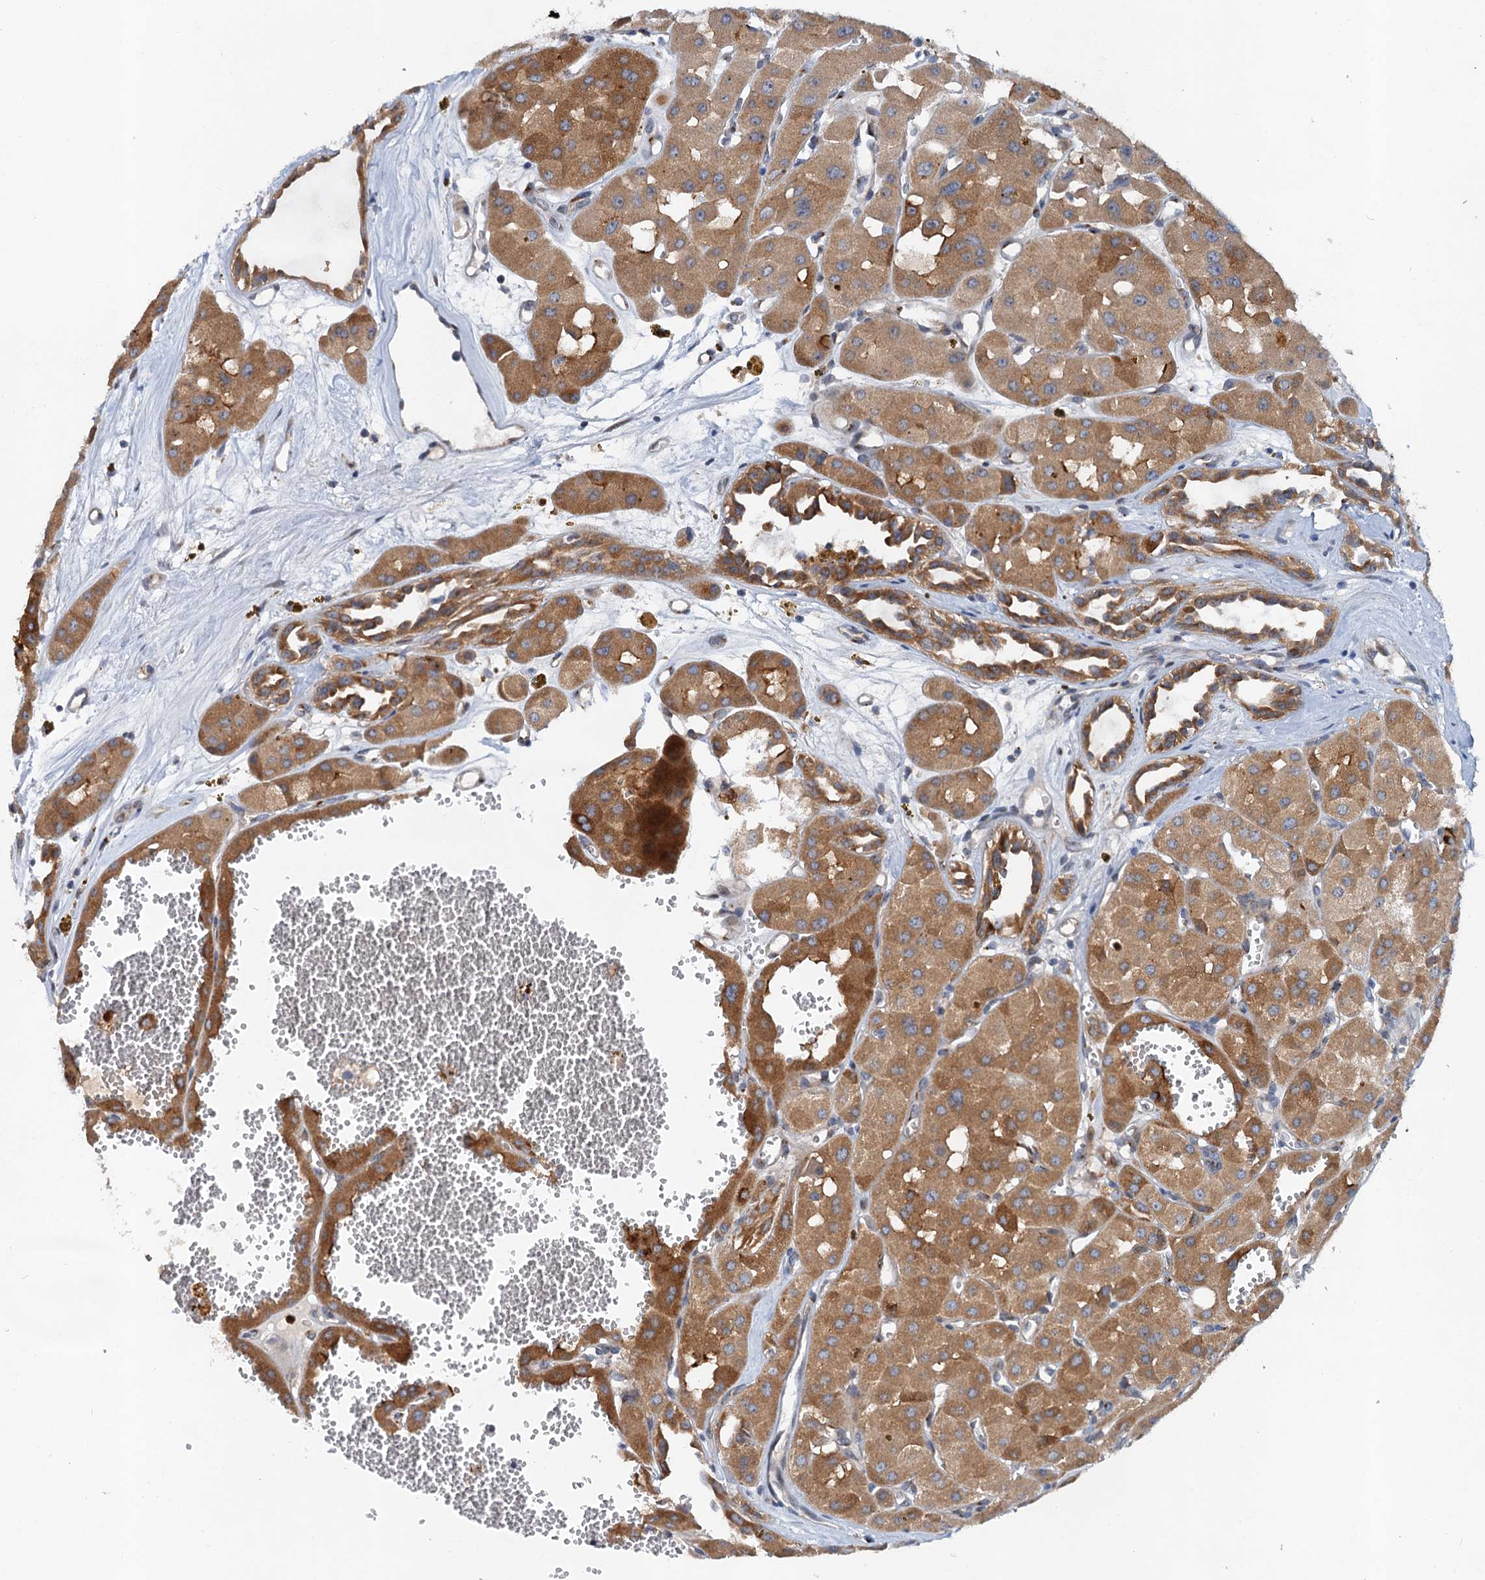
{"staining": {"intensity": "moderate", "quantity": ">75%", "location": "cytoplasmic/membranous"}, "tissue": "renal cancer", "cell_type": "Tumor cells", "image_type": "cancer", "snomed": [{"axis": "morphology", "description": "Carcinoma, NOS"}, {"axis": "topography", "description": "Kidney"}], "caption": "DAB immunohistochemical staining of renal carcinoma displays moderate cytoplasmic/membranous protein staining in about >75% of tumor cells. (Stains: DAB (3,3'-diaminobenzidine) in brown, nuclei in blue, Microscopy: brightfield microscopy at high magnification).", "gene": "NBEA", "patient": {"sex": "female", "age": 75}}